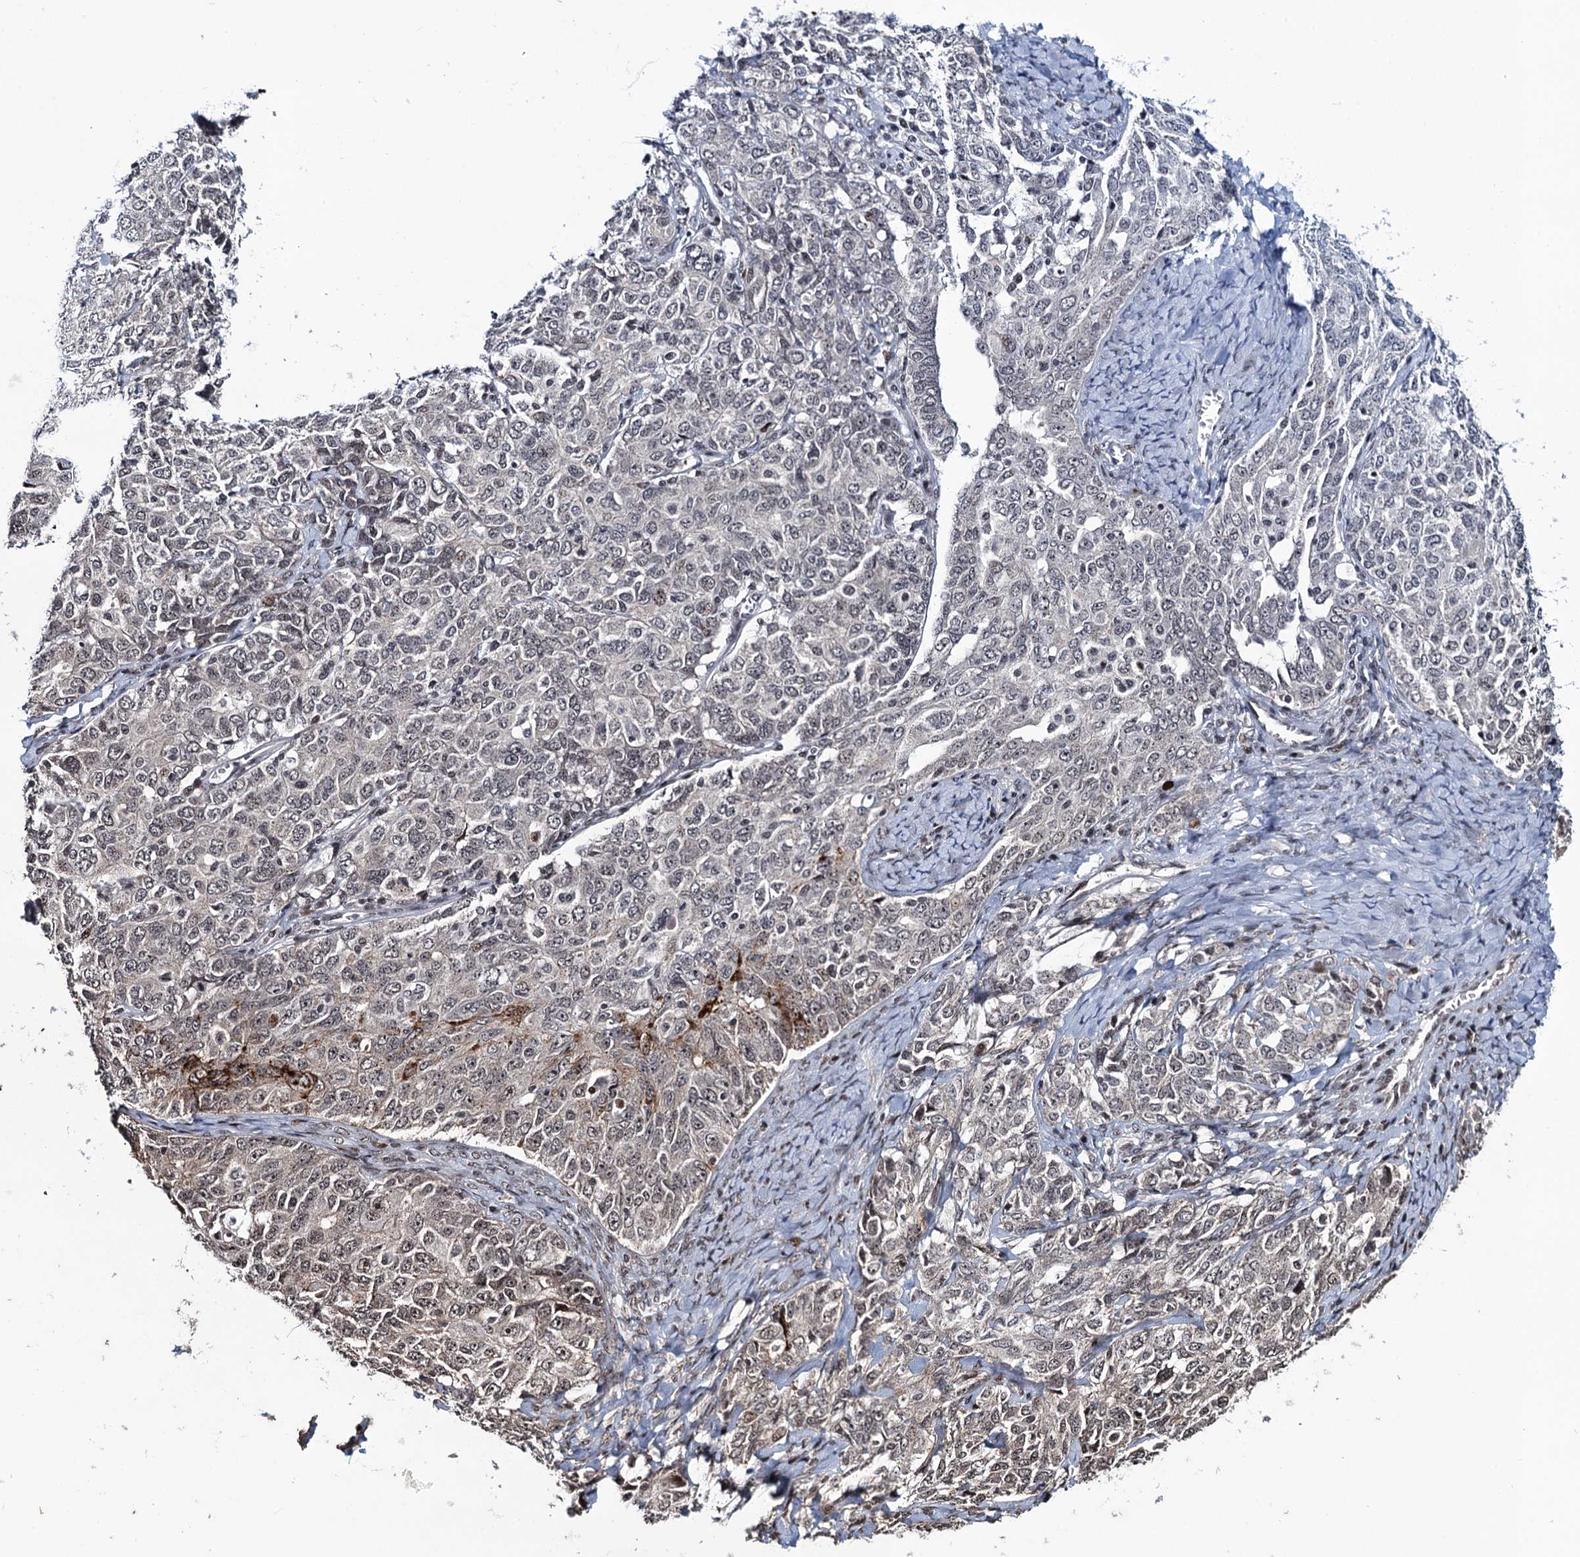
{"staining": {"intensity": "weak", "quantity": "25%-75%", "location": "nuclear"}, "tissue": "ovarian cancer", "cell_type": "Tumor cells", "image_type": "cancer", "snomed": [{"axis": "morphology", "description": "Carcinoma, endometroid"}, {"axis": "topography", "description": "Ovary"}], "caption": "Immunohistochemical staining of human endometroid carcinoma (ovarian) displays low levels of weak nuclear protein staining in approximately 25%-75% of tumor cells. Using DAB (3,3'-diaminobenzidine) (brown) and hematoxylin (blue) stains, captured at high magnification using brightfield microscopy.", "gene": "ZNF169", "patient": {"sex": "female", "age": 62}}